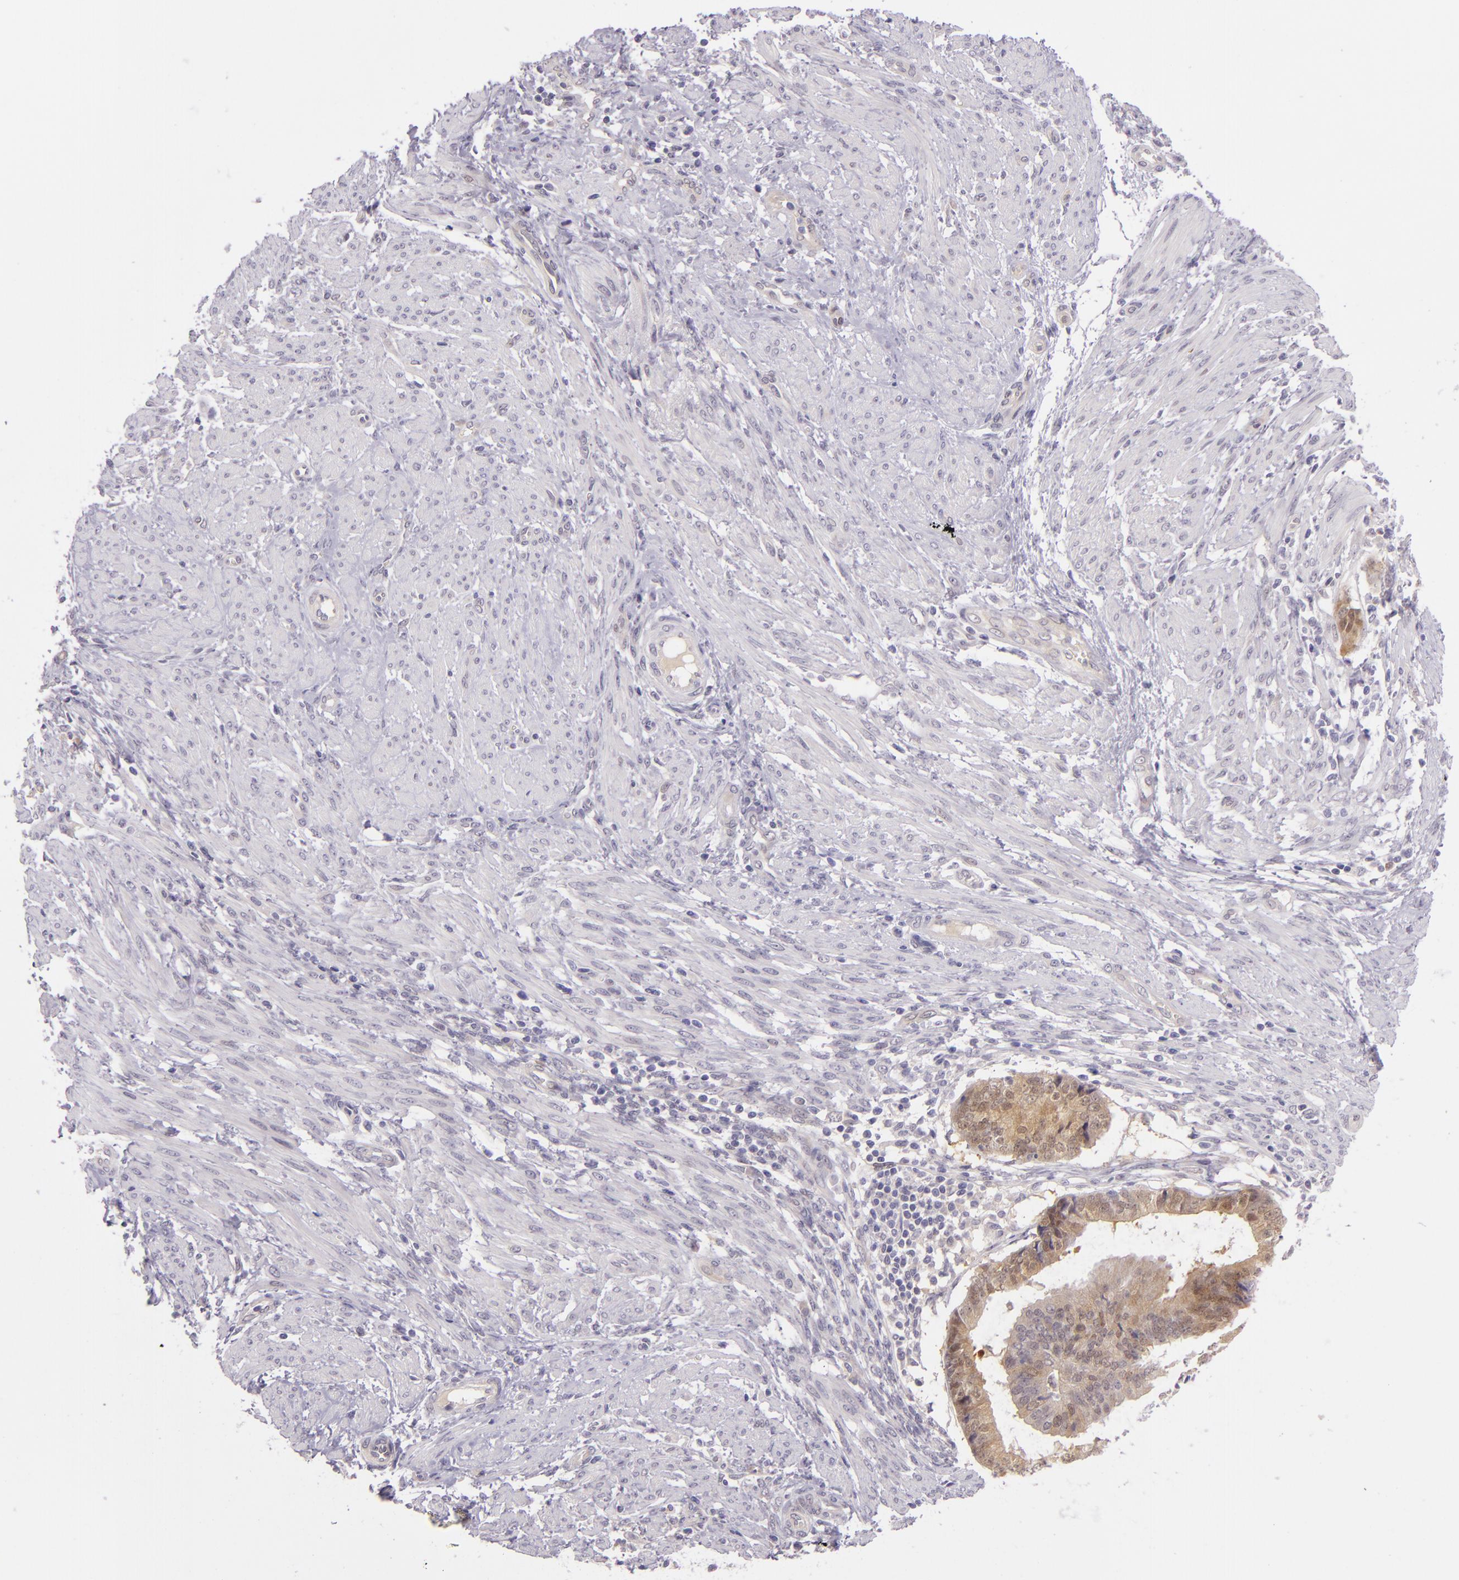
{"staining": {"intensity": "moderate", "quantity": "25%-75%", "location": "cytoplasmic/membranous,nuclear"}, "tissue": "endometrial cancer", "cell_type": "Tumor cells", "image_type": "cancer", "snomed": [{"axis": "morphology", "description": "Adenocarcinoma, NOS"}, {"axis": "topography", "description": "Endometrium"}], "caption": "A brown stain shows moderate cytoplasmic/membranous and nuclear staining of a protein in adenocarcinoma (endometrial) tumor cells.", "gene": "CSE1L", "patient": {"sex": "female", "age": 63}}